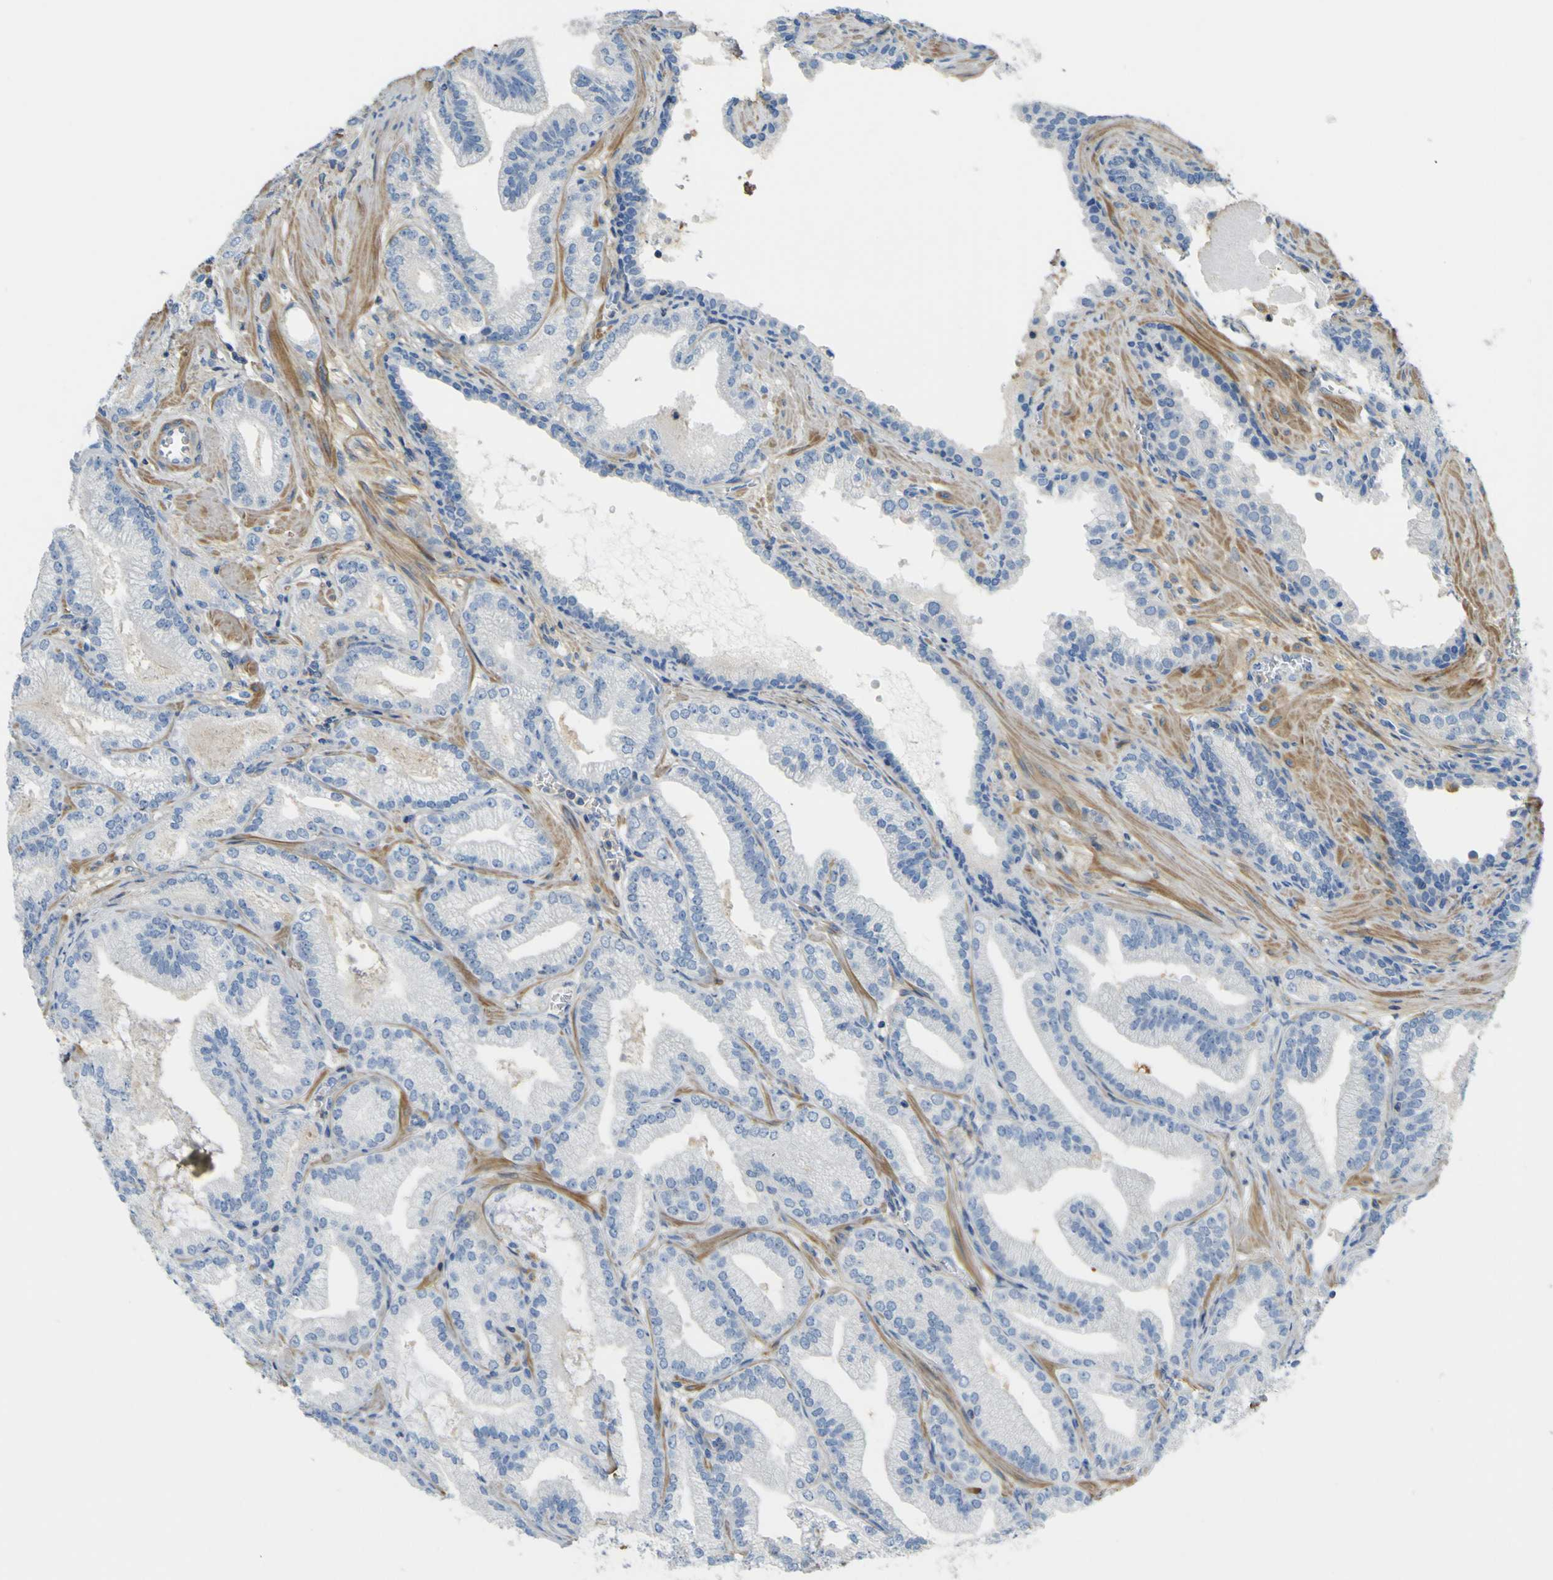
{"staining": {"intensity": "negative", "quantity": "none", "location": "none"}, "tissue": "prostate cancer", "cell_type": "Tumor cells", "image_type": "cancer", "snomed": [{"axis": "morphology", "description": "Adenocarcinoma, Low grade"}, {"axis": "topography", "description": "Prostate"}], "caption": "This is a micrograph of immunohistochemistry staining of prostate cancer (low-grade adenocarcinoma), which shows no positivity in tumor cells.", "gene": "OGN", "patient": {"sex": "male", "age": 59}}